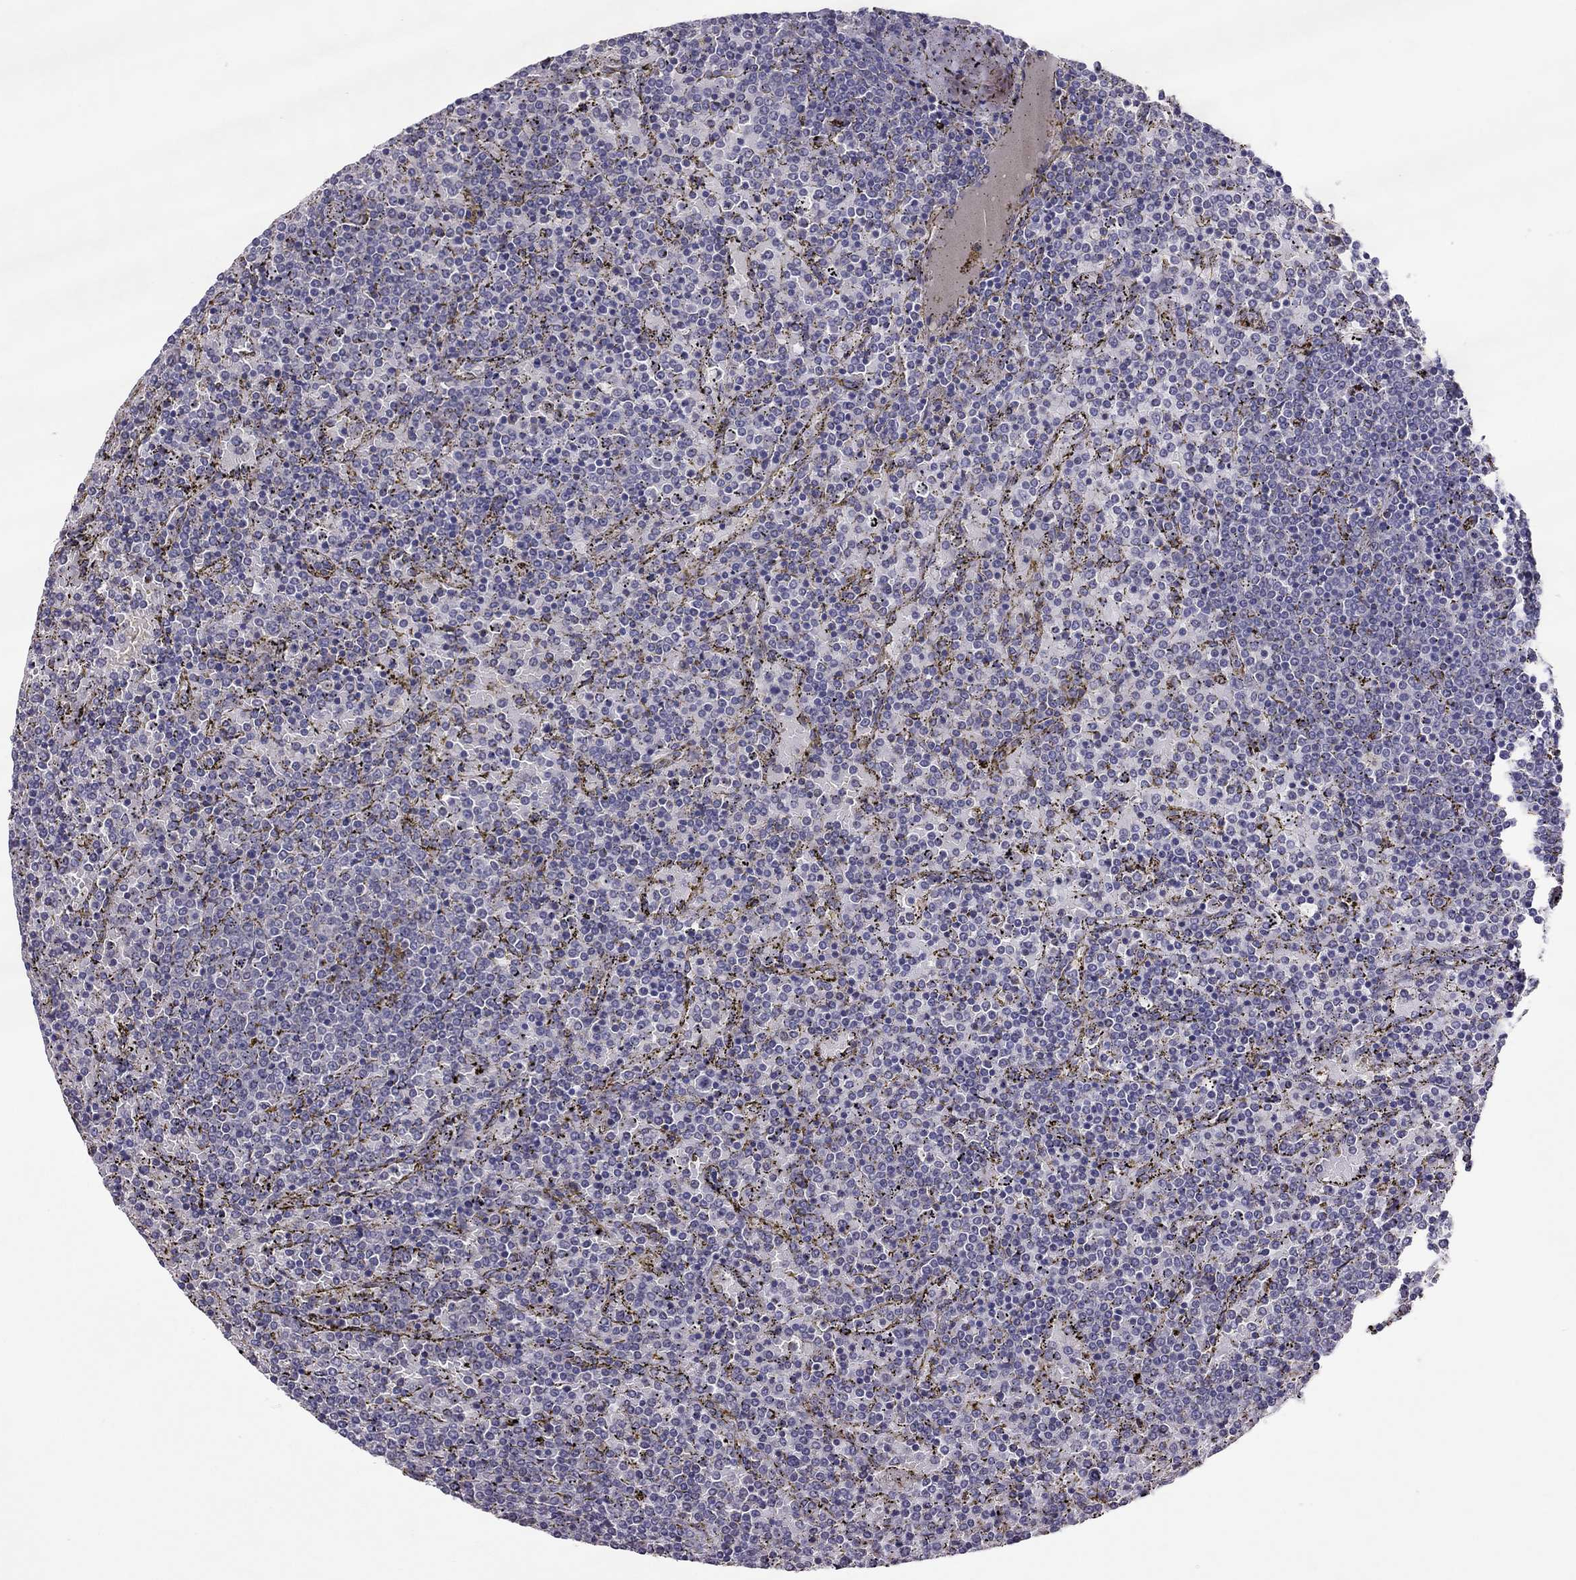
{"staining": {"intensity": "negative", "quantity": "none", "location": "none"}, "tissue": "lymphoma", "cell_type": "Tumor cells", "image_type": "cancer", "snomed": [{"axis": "morphology", "description": "Malignant lymphoma, non-Hodgkin's type, Low grade"}, {"axis": "topography", "description": "Spleen"}], "caption": "High power microscopy histopathology image of an IHC photomicrograph of malignant lymphoma, non-Hodgkin's type (low-grade), revealing no significant expression in tumor cells.", "gene": "LRRC46", "patient": {"sex": "female", "age": 77}}